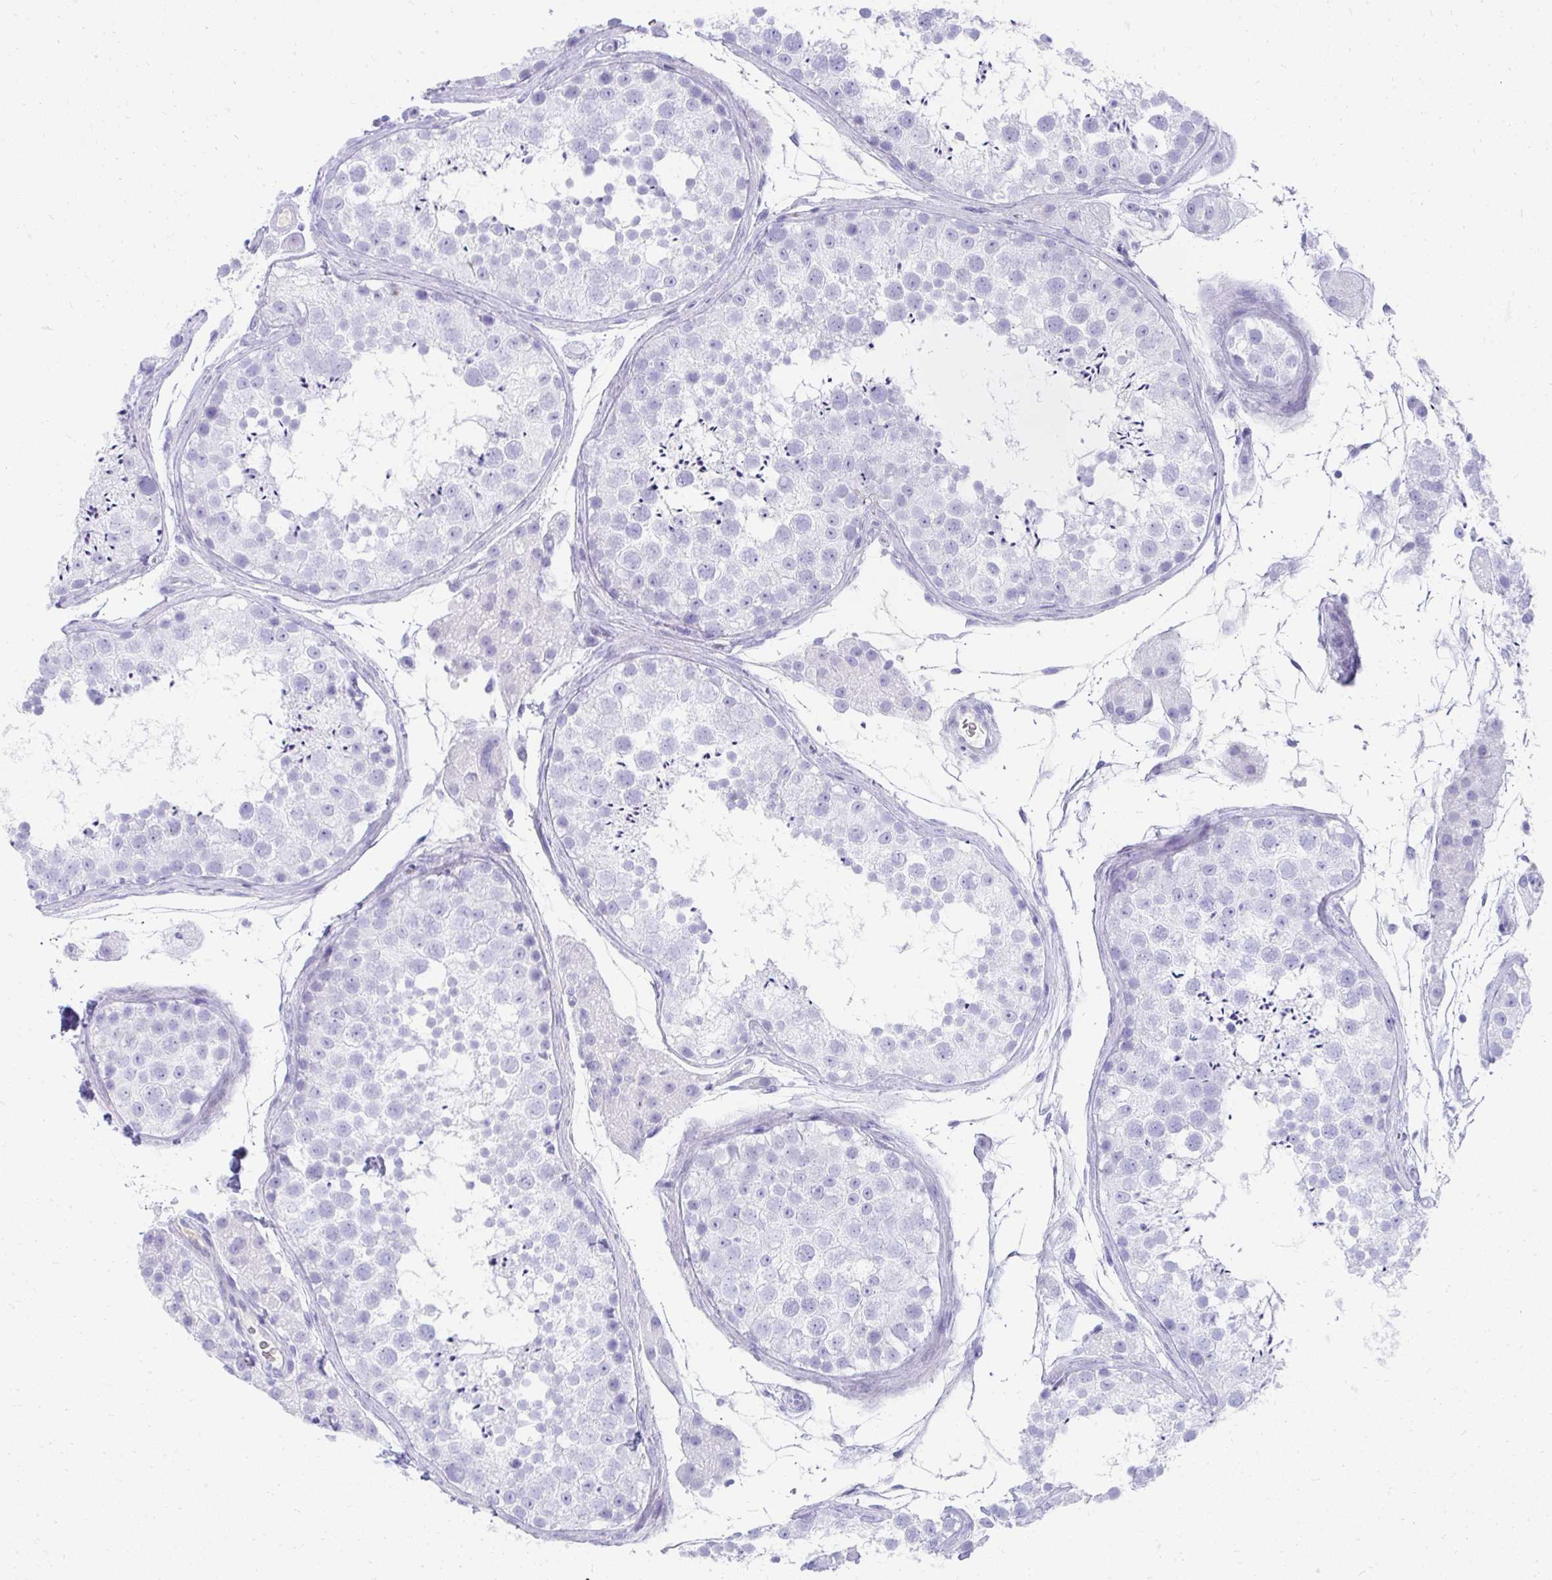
{"staining": {"intensity": "negative", "quantity": "none", "location": "none"}, "tissue": "testis", "cell_type": "Cells in seminiferous ducts", "image_type": "normal", "snomed": [{"axis": "morphology", "description": "Normal tissue, NOS"}, {"axis": "topography", "description": "Testis"}], "caption": "There is no significant staining in cells in seminiferous ducts of testis. (DAB immunohistochemistry visualized using brightfield microscopy, high magnification).", "gene": "TNNT1", "patient": {"sex": "male", "age": 41}}